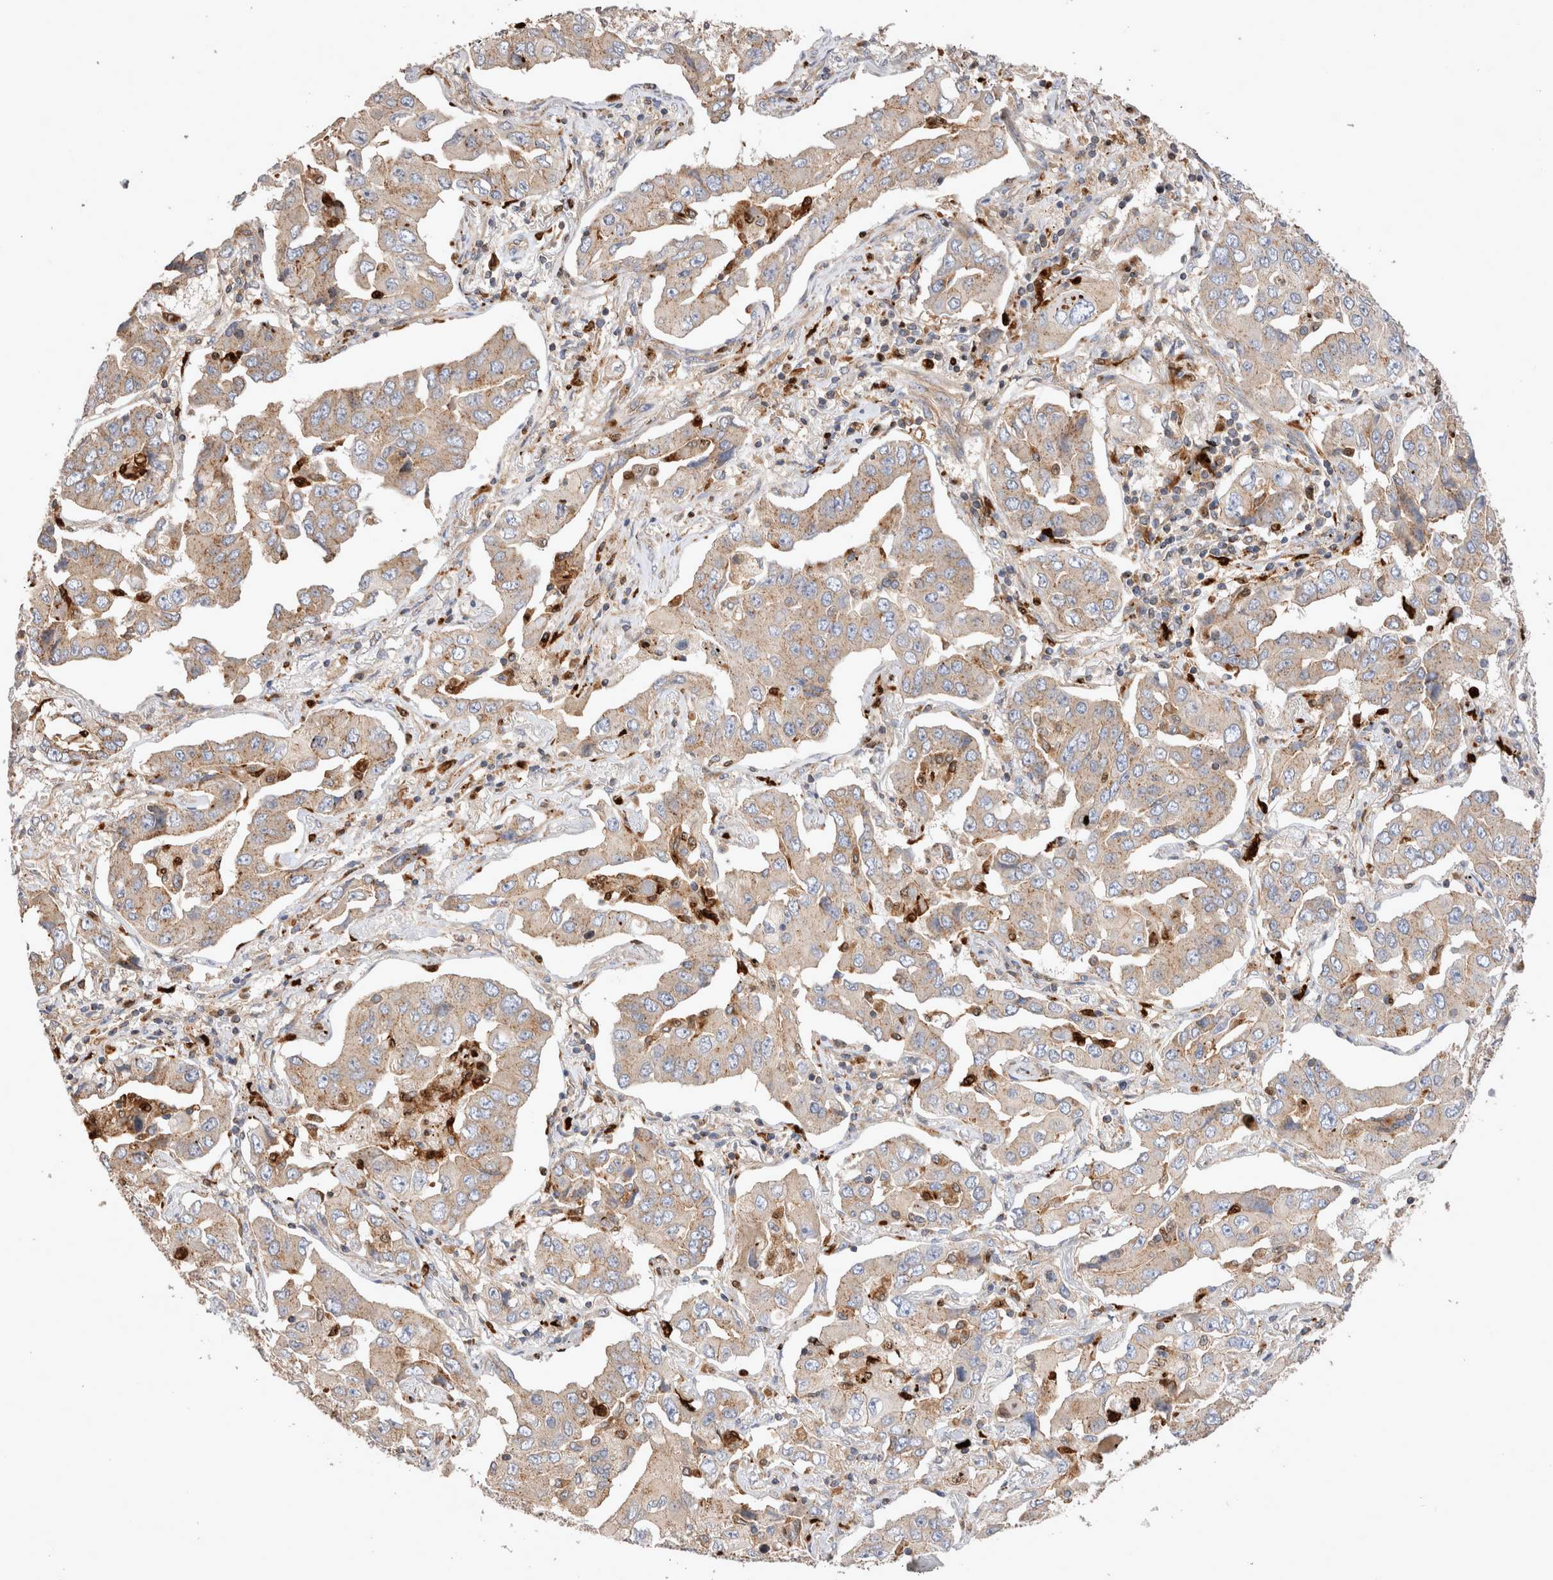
{"staining": {"intensity": "weak", "quantity": ">75%", "location": "cytoplasmic/membranous"}, "tissue": "lung cancer", "cell_type": "Tumor cells", "image_type": "cancer", "snomed": [{"axis": "morphology", "description": "Adenocarcinoma, NOS"}, {"axis": "topography", "description": "Lung"}], "caption": "A brown stain labels weak cytoplasmic/membranous positivity of a protein in human lung adenocarcinoma tumor cells.", "gene": "NXT2", "patient": {"sex": "female", "age": 65}}